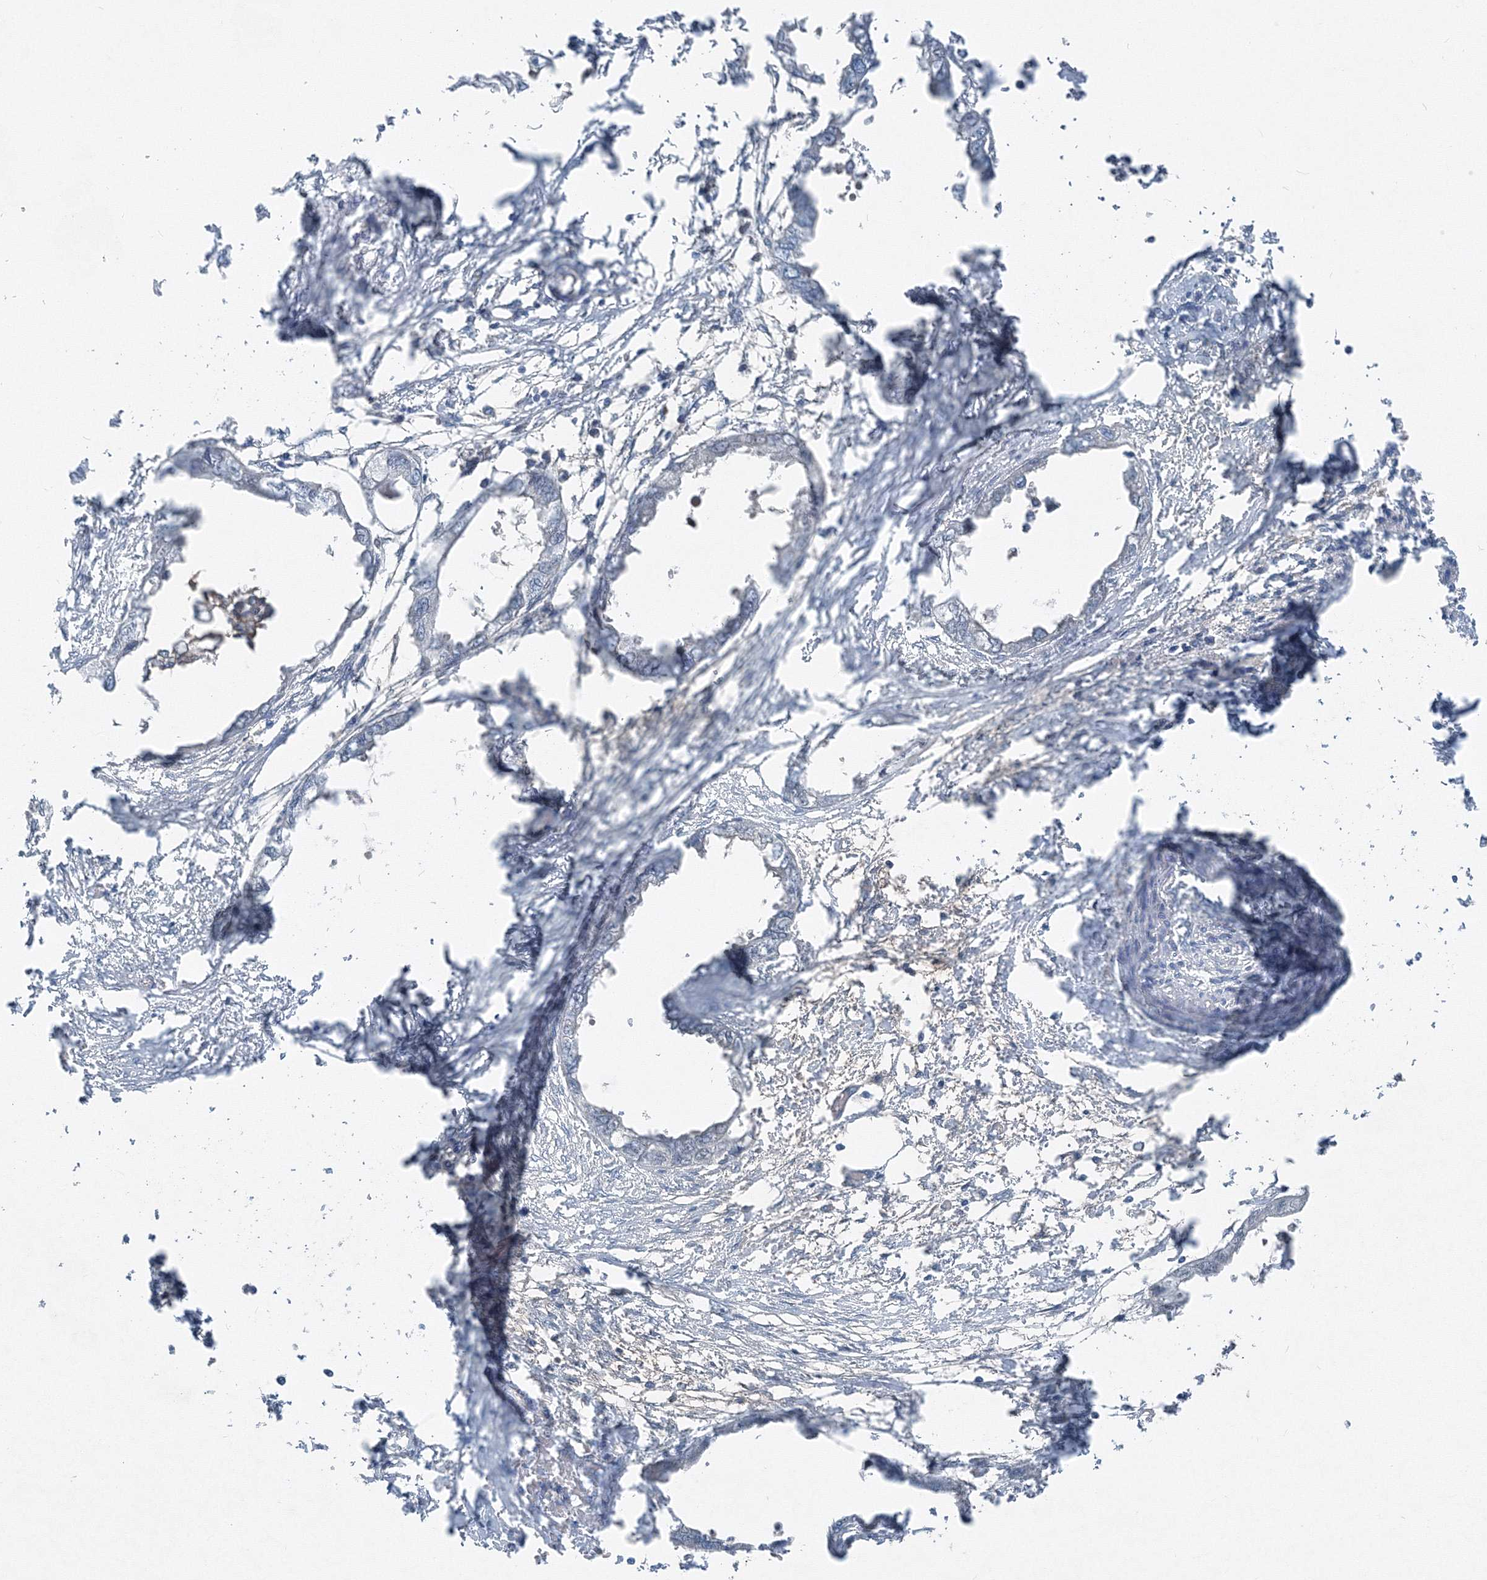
{"staining": {"intensity": "negative", "quantity": "none", "location": "none"}, "tissue": "endometrial cancer", "cell_type": "Tumor cells", "image_type": "cancer", "snomed": [{"axis": "morphology", "description": "Adenocarcinoma, NOS"}, {"axis": "morphology", "description": "Adenocarcinoma, metastatic, NOS"}, {"axis": "topography", "description": "Adipose tissue"}, {"axis": "topography", "description": "Endometrium"}], "caption": "Human endometrial cancer (adenocarcinoma) stained for a protein using immunohistochemistry (IHC) demonstrates no positivity in tumor cells.", "gene": "TPRKB", "patient": {"sex": "female", "age": 67}}